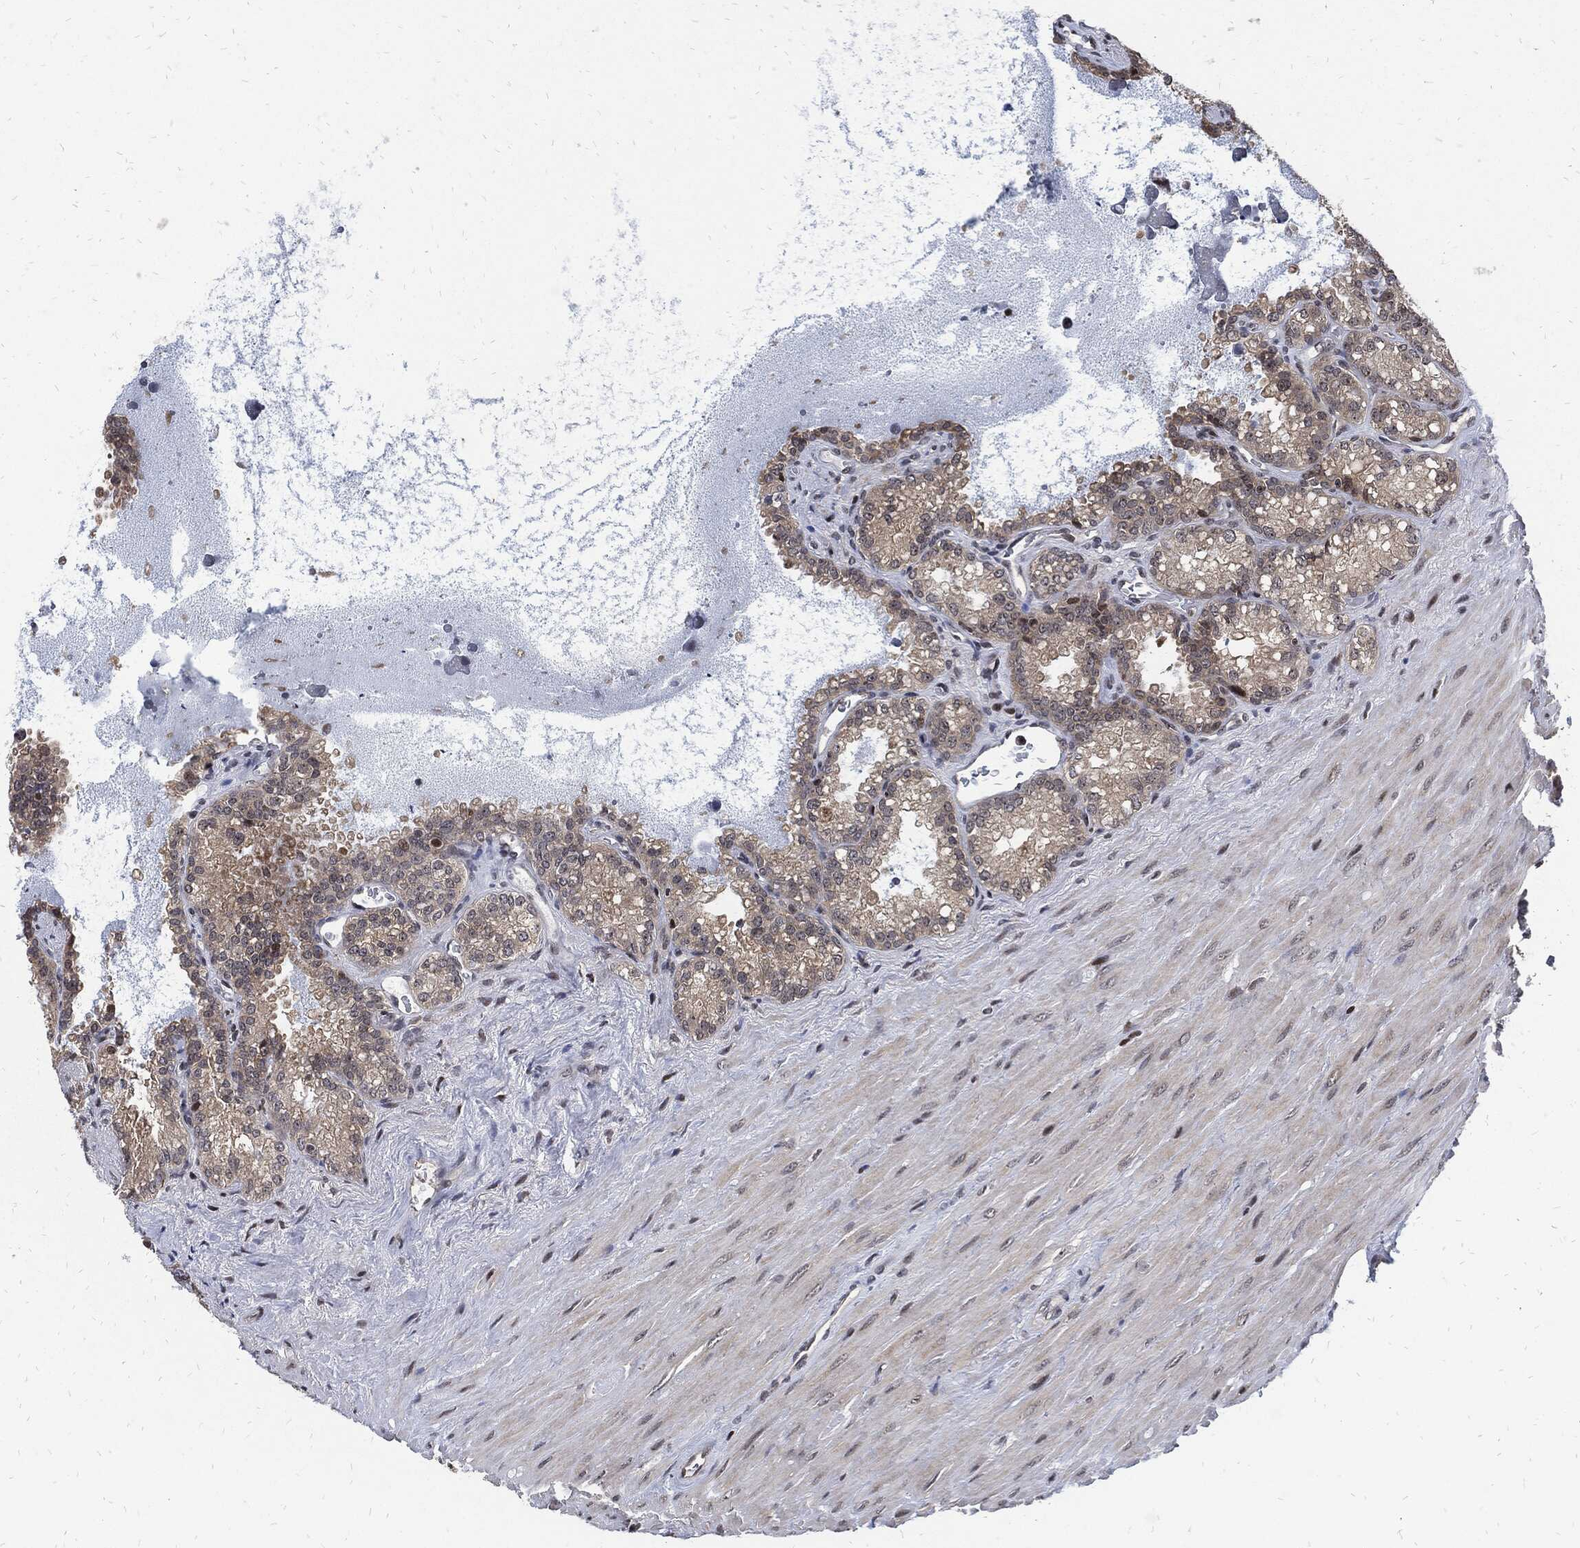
{"staining": {"intensity": "strong", "quantity": "<25%", "location": "nuclear"}, "tissue": "seminal vesicle", "cell_type": "Glandular cells", "image_type": "normal", "snomed": [{"axis": "morphology", "description": "Normal tissue, NOS"}, {"axis": "topography", "description": "Seminal veicle"}], "caption": "Unremarkable seminal vesicle demonstrates strong nuclear positivity in about <25% of glandular cells, visualized by immunohistochemistry.", "gene": "ZNF775", "patient": {"sex": "male", "age": 68}}